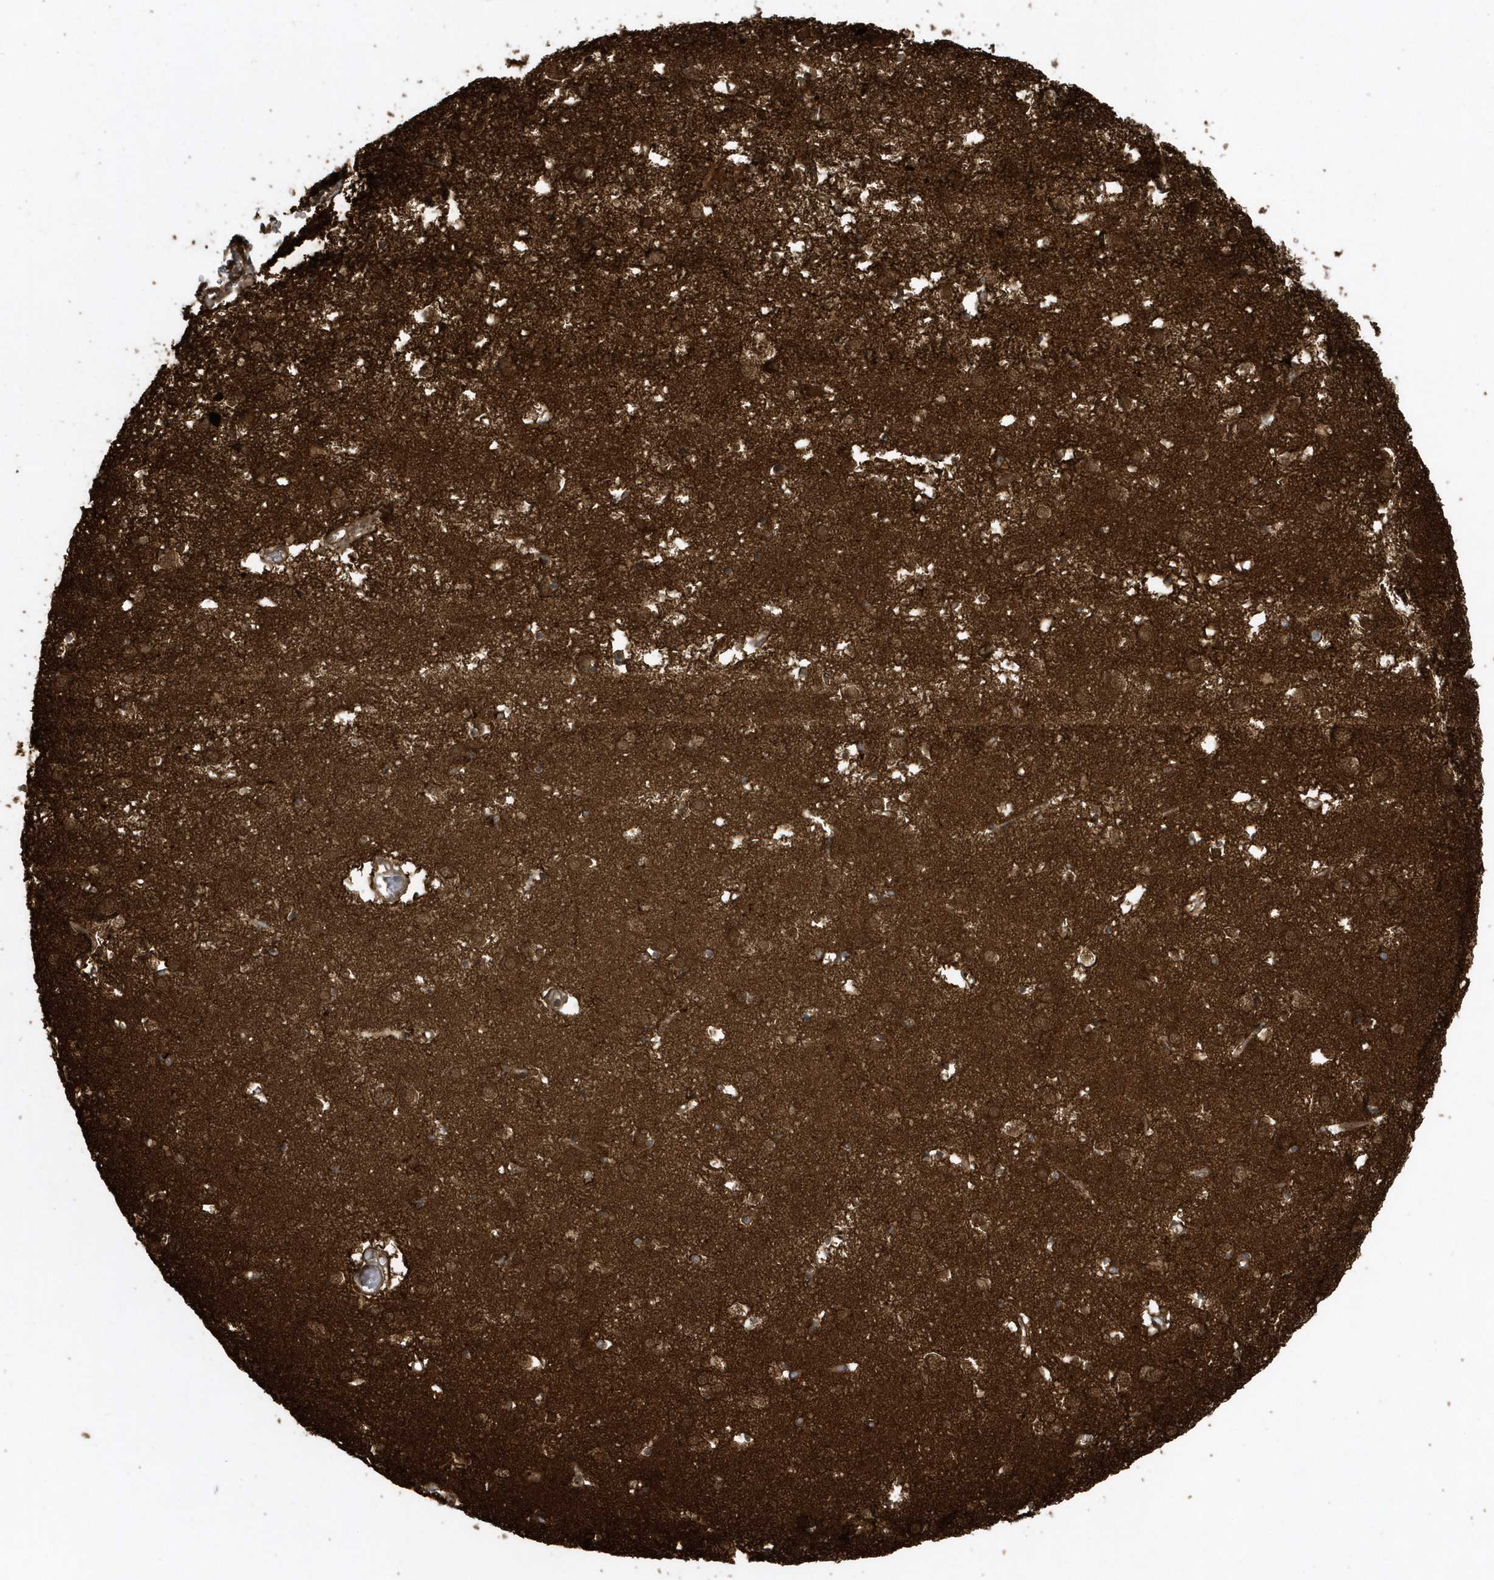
{"staining": {"intensity": "strong", "quantity": "25%-75%", "location": "cytoplasmic/membranous,nuclear"}, "tissue": "caudate", "cell_type": "Glial cells", "image_type": "normal", "snomed": [{"axis": "morphology", "description": "Normal tissue, NOS"}, {"axis": "topography", "description": "Lateral ventricle wall"}], "caption": "Protein expression analysis of normal human caudate reveals strong cytoplasmic/membranous,nuclear expression in about 25%-75% of glial cells. (brown staining indicates protein expression, while blue staining denotes nuclei).", "gene": "CLCN6", "patient": {"sex": "male", "age": 70}}